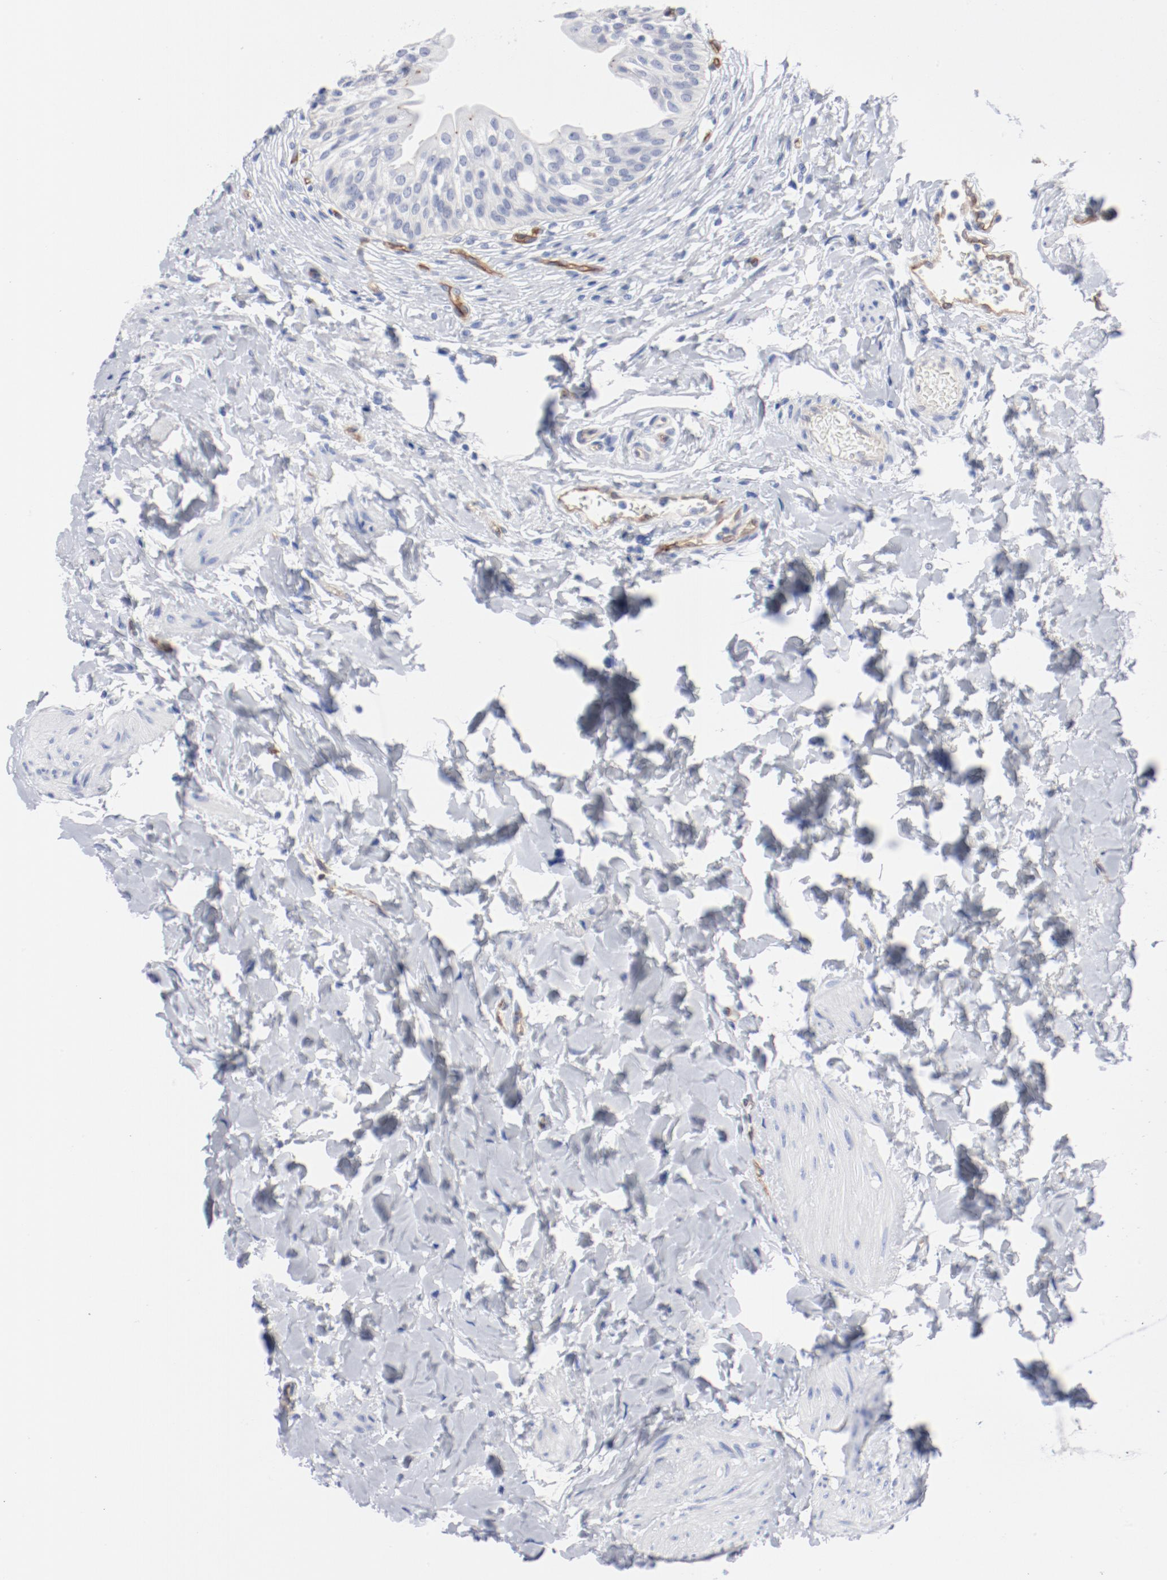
{"staining": {"intensity": "weak", "quantity": "<25%", "location": "cytoplasmic/membranous"}, "tissue": "urinary bladder", "cell_type": "Urothelial cells", "image_type": "normal", "snomed": [{"axis": "morphology", "description": "Normal tissue, NOS"}, {"axis": "topography", "description": "Urinary bladder"}], "caption": "A micrograph of urinary bladder stained for a protein displays no brown staining in urothelial cells. (IHC, brightfield microscopy, high magnification).", "gene": "SHANK3", "patient": {"sex": "female", "age": 80}}